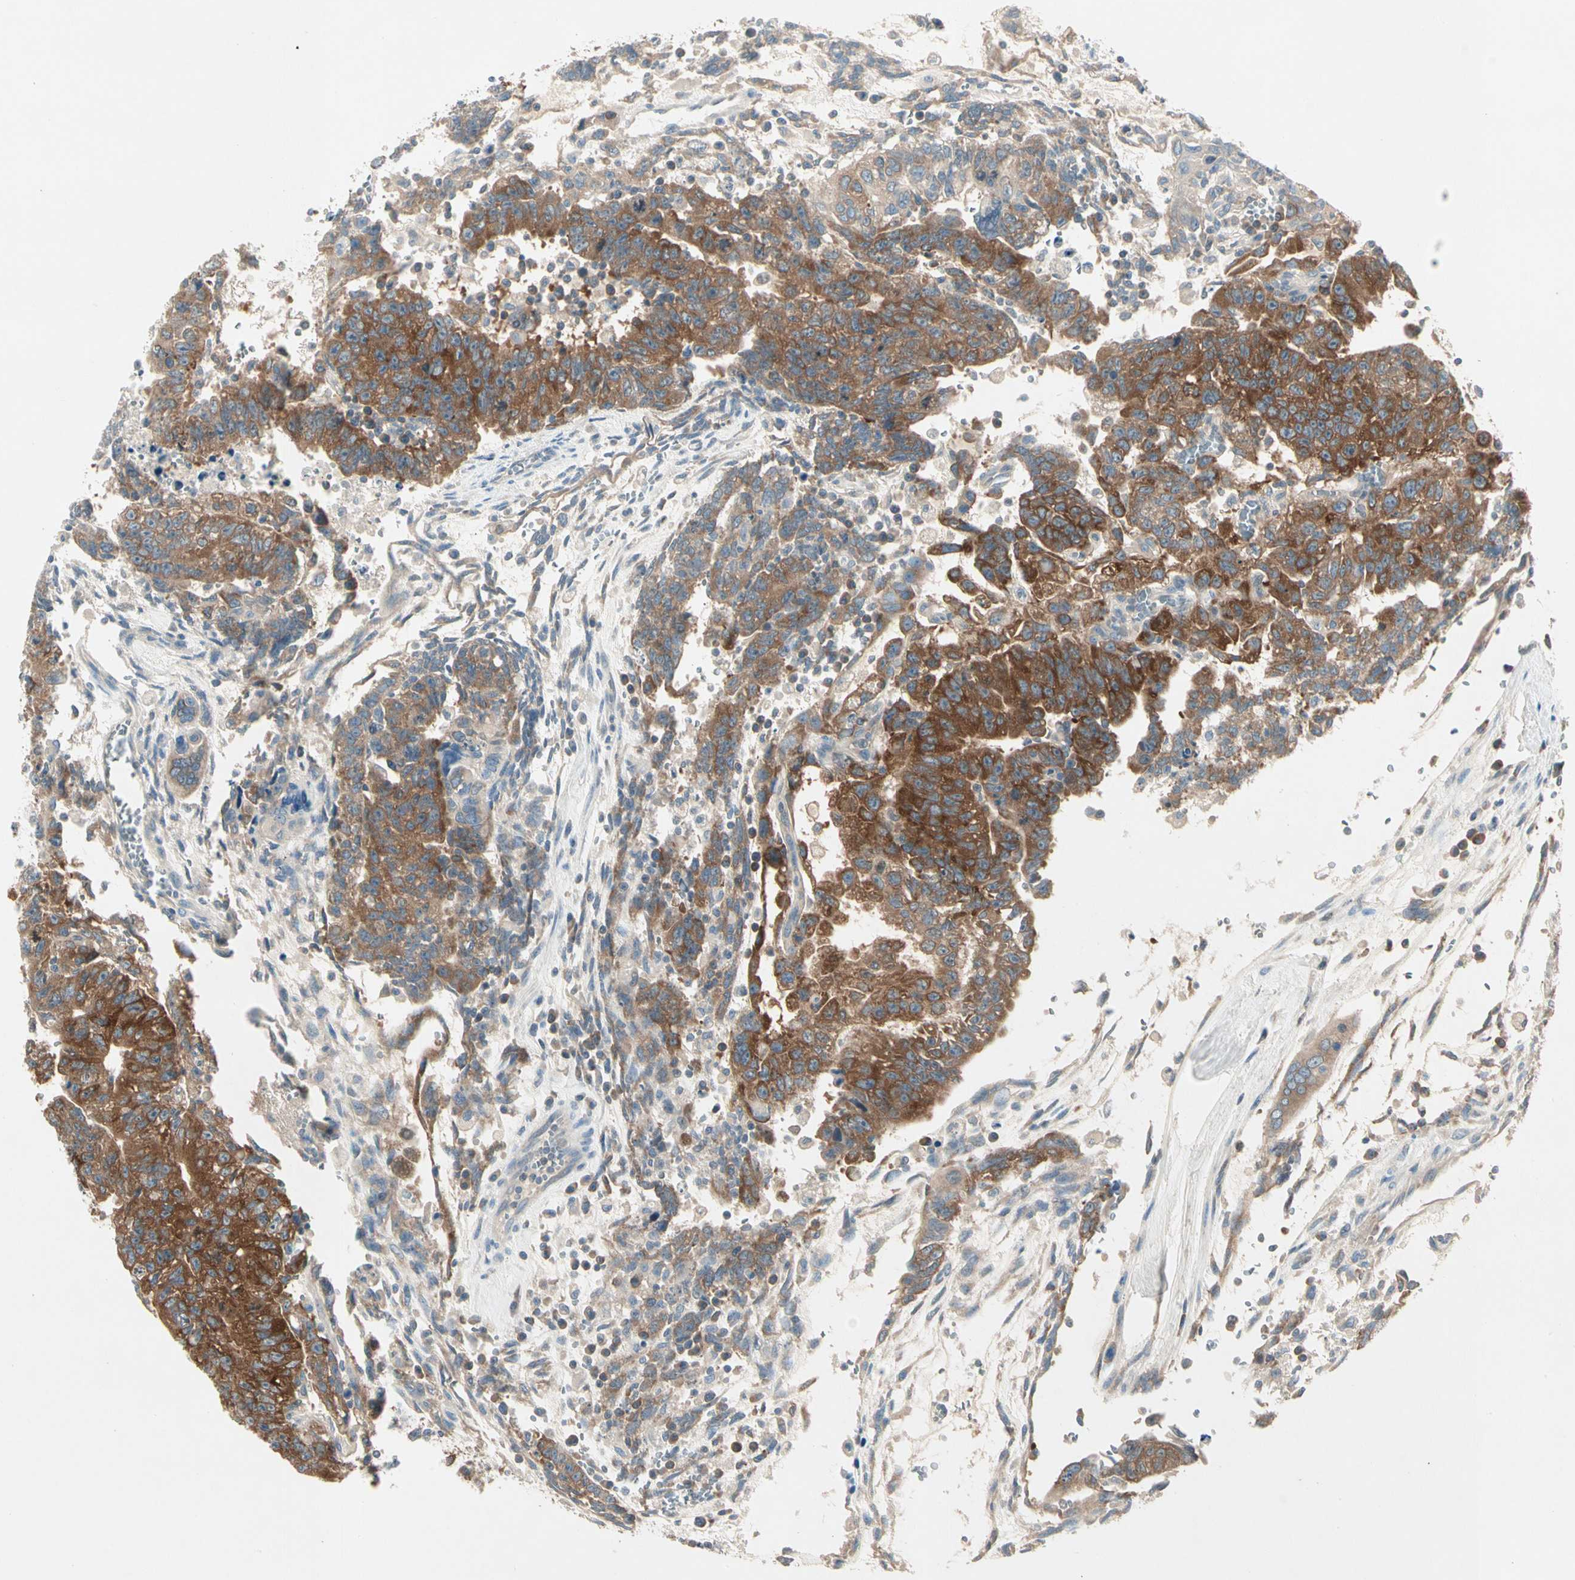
{"staining": {"intensity": "strong", "quantity": ">75%", "location": "cytoplasmic/membranous"}, "tissue": "testis cancer", "cell_type": "Tumor cells", "image_type": "cancer", "snomed": [{"axis": "morphology", "description": "Seminoma, NOS"}, {"axis": "morphology", "description": "Carcinoma, Embryonal, NOS"}, {"axis": "topography", "description": "Testis"}], "caption": "Immunohistochemistry of human embryonal carcinoma (testis) displays high levels of strong cytoplasmic/membranous positivity in about >75% of tumor cells.", "gene": "IL1R1", "patient": {"sex": "male", "age": 52}}